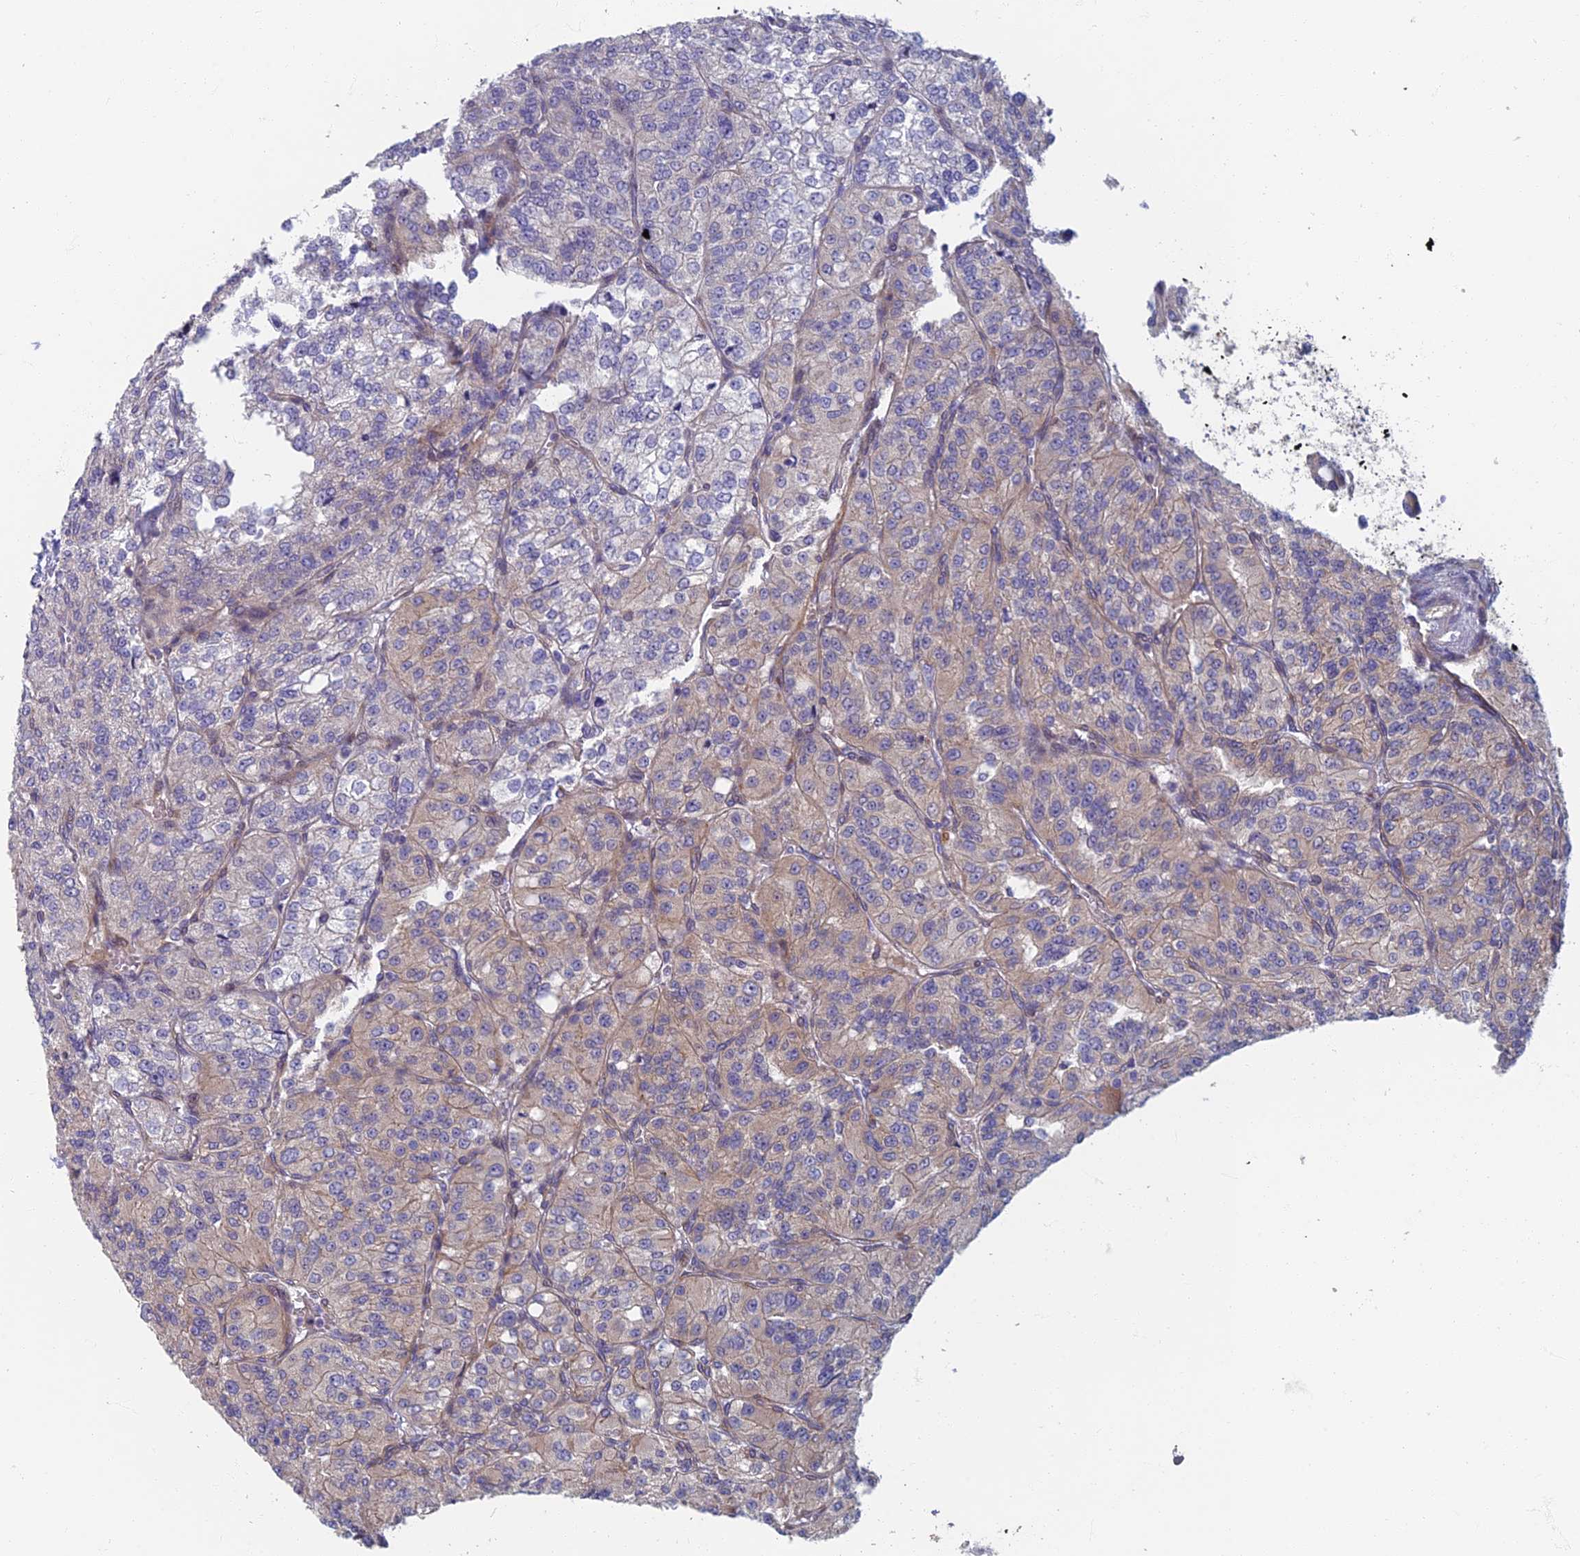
{"staining": {"intensity": "weak", "quantity": "<25%", "location": "cytoplasmic/membranous"}, "tissue": "renal cancer", "cell_type": "Tumor cells", "image_type": "cancer", "snomed": [{"axis": "morphology", "description": "Adenocarcinoma, NOS"}, {"axis": "topography", "description": "Kidney"}], "caption": "DAB immunohistochemical staining of human renal cancer (adenocarcinoma) exhibits no significant staining in tumor cells. Nuclei are stained in blue.", "gene": "RHBDL2", "patient": {"sex": "female", "age": 63}}